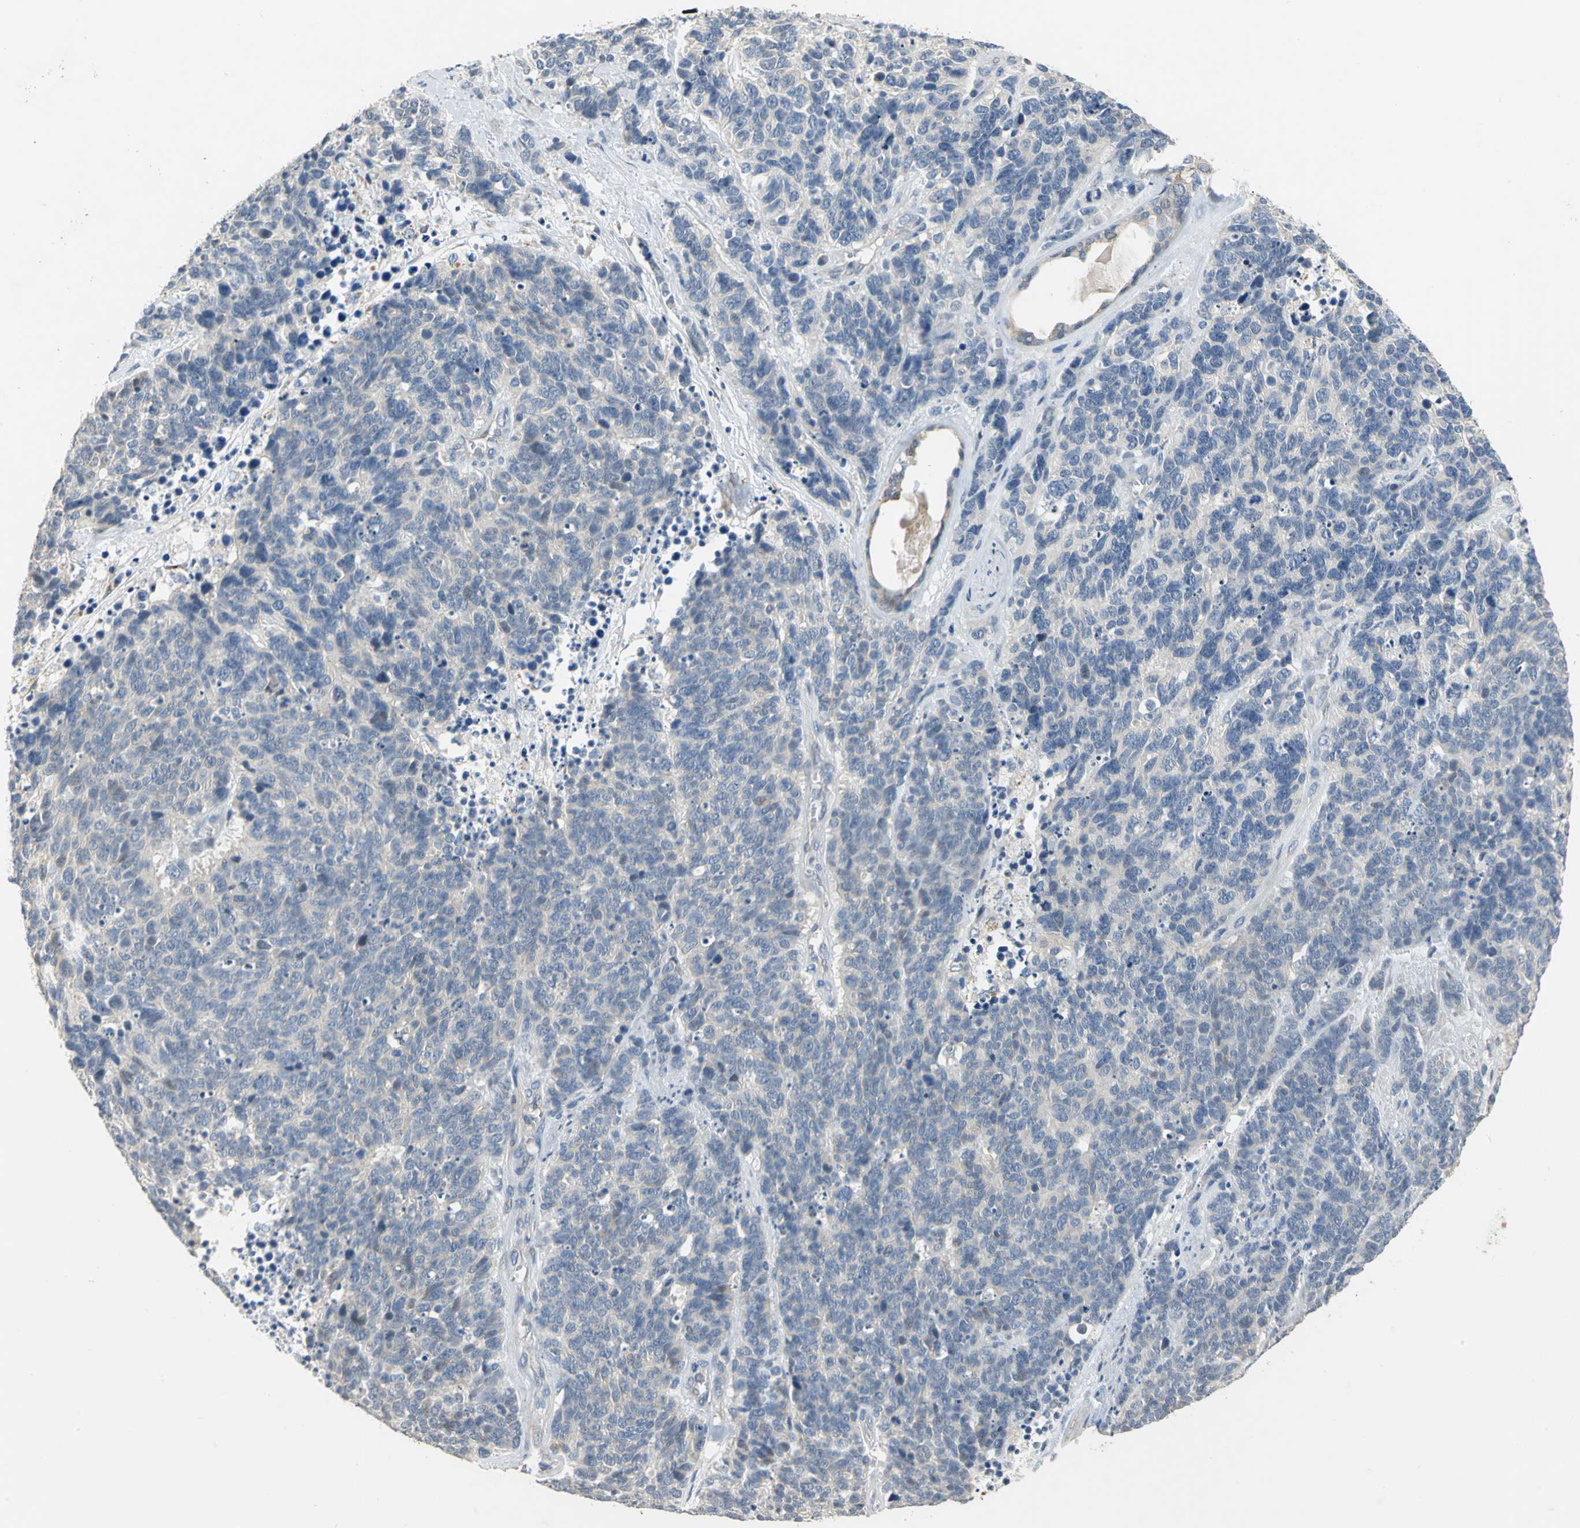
{"staining": {"intensity": "negative", "quantity": "none", "location": "none"}, "tissue": "lung cancer", "cell_type": "Tumor cells", "image_type": "cancer", "snomed": [{"axis": "morphology", "description": "Neoplasm, malignant, NOS"}, {"axis": "topography", "description": "Lung"}], "caption": "An image of lung malignant neoplasm stained for a protein shows no brown staining in tumor cells.", "gene": "IL17RB", "patient": {"sex": "female", "age": 58}}